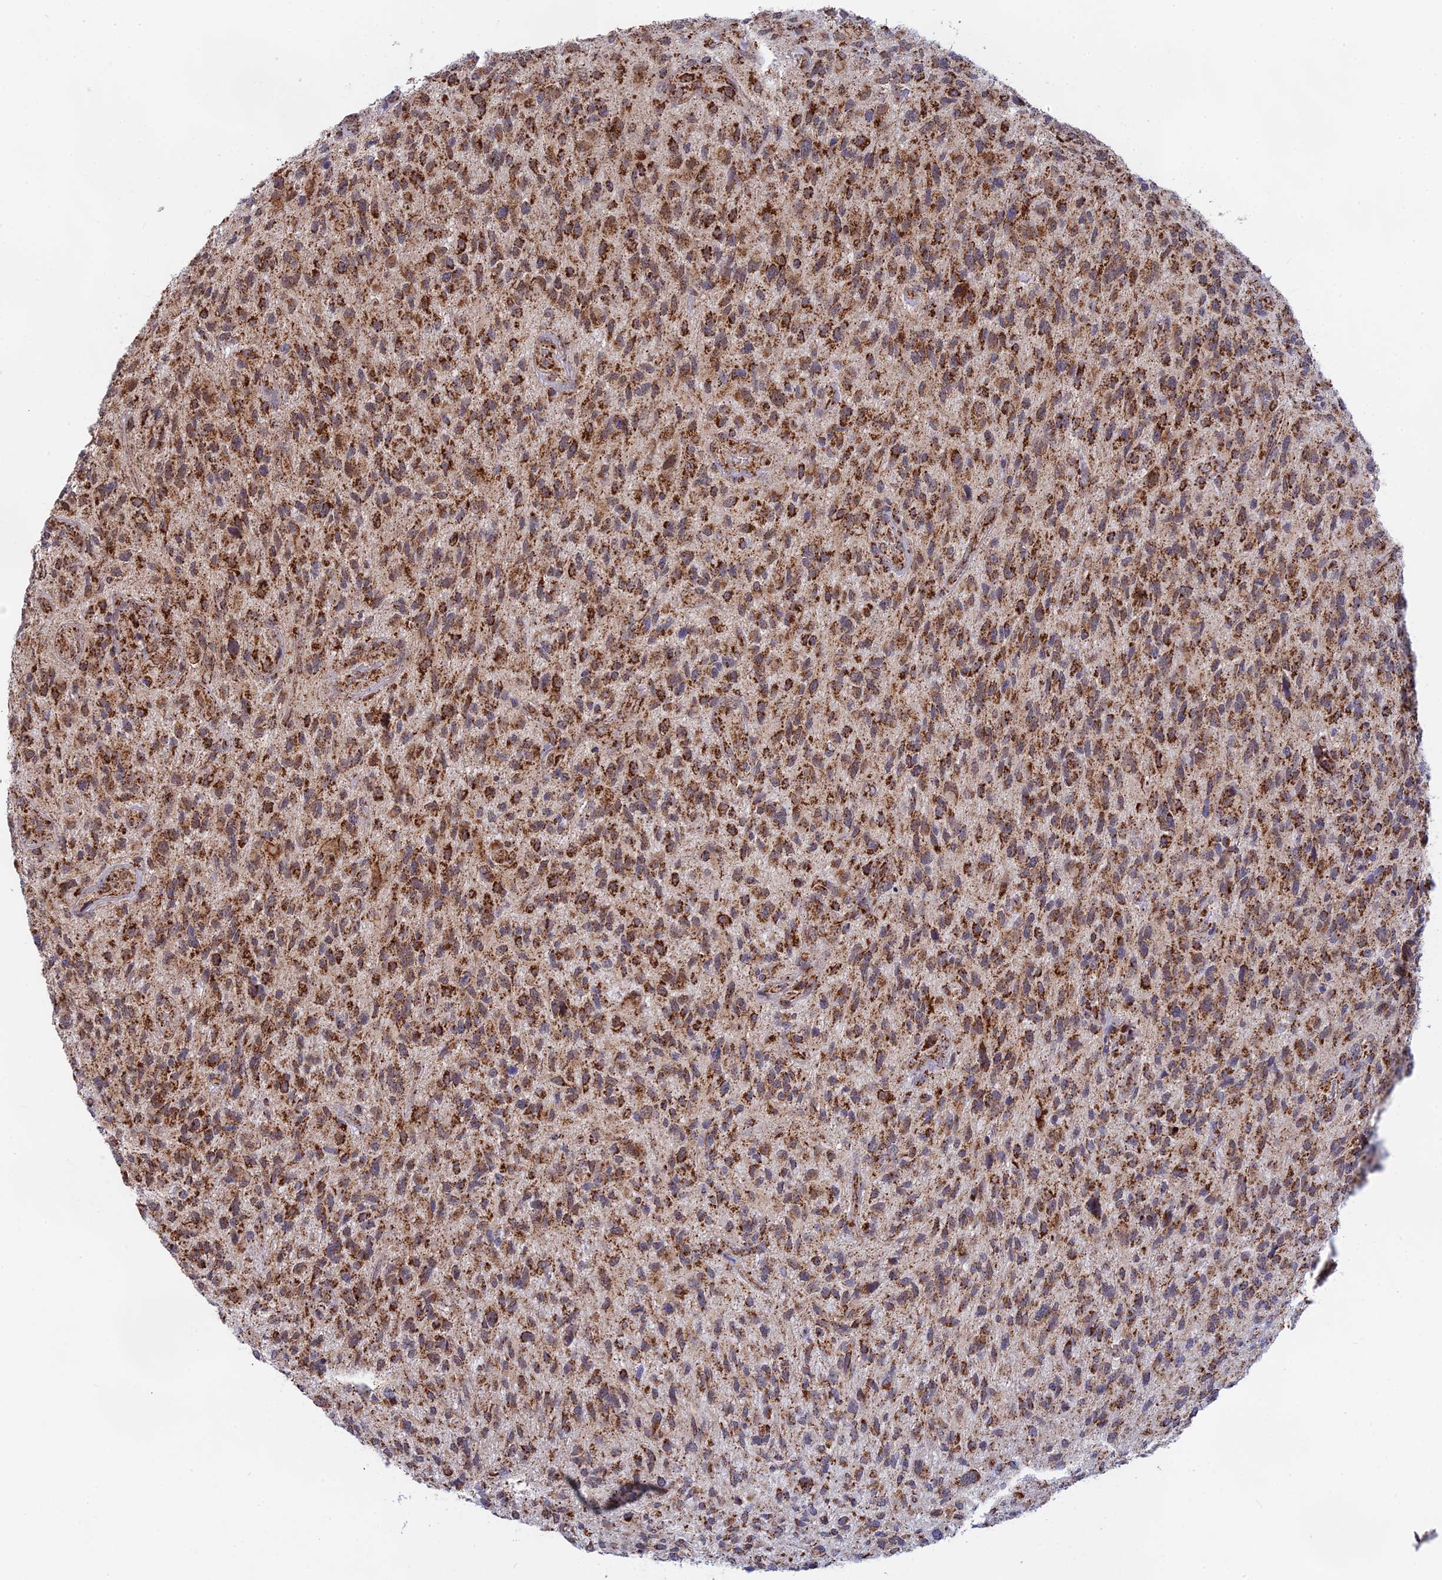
{"staining": {"intensity": "strong", "quantity": ">75%", "location": "cytoplasmic/membranous"}, "tissue": "glioma", "cell_type": "Tumor cells", "image_type": "cancer", "snomed": [{"axis": "morphology", "description": "Glioma, malignant, High grade"}, {"axis": "topography", "description": "Brain"}], "caption": "Tumor cells show high levels of strong cytoplasmic/membranous expression in approximately >75% of cells in glioma. (Brightfield microscopy of DAB IHC at high magnification).", "gene": "CDC16", "patient": {"sex": "male", "age": 47}}